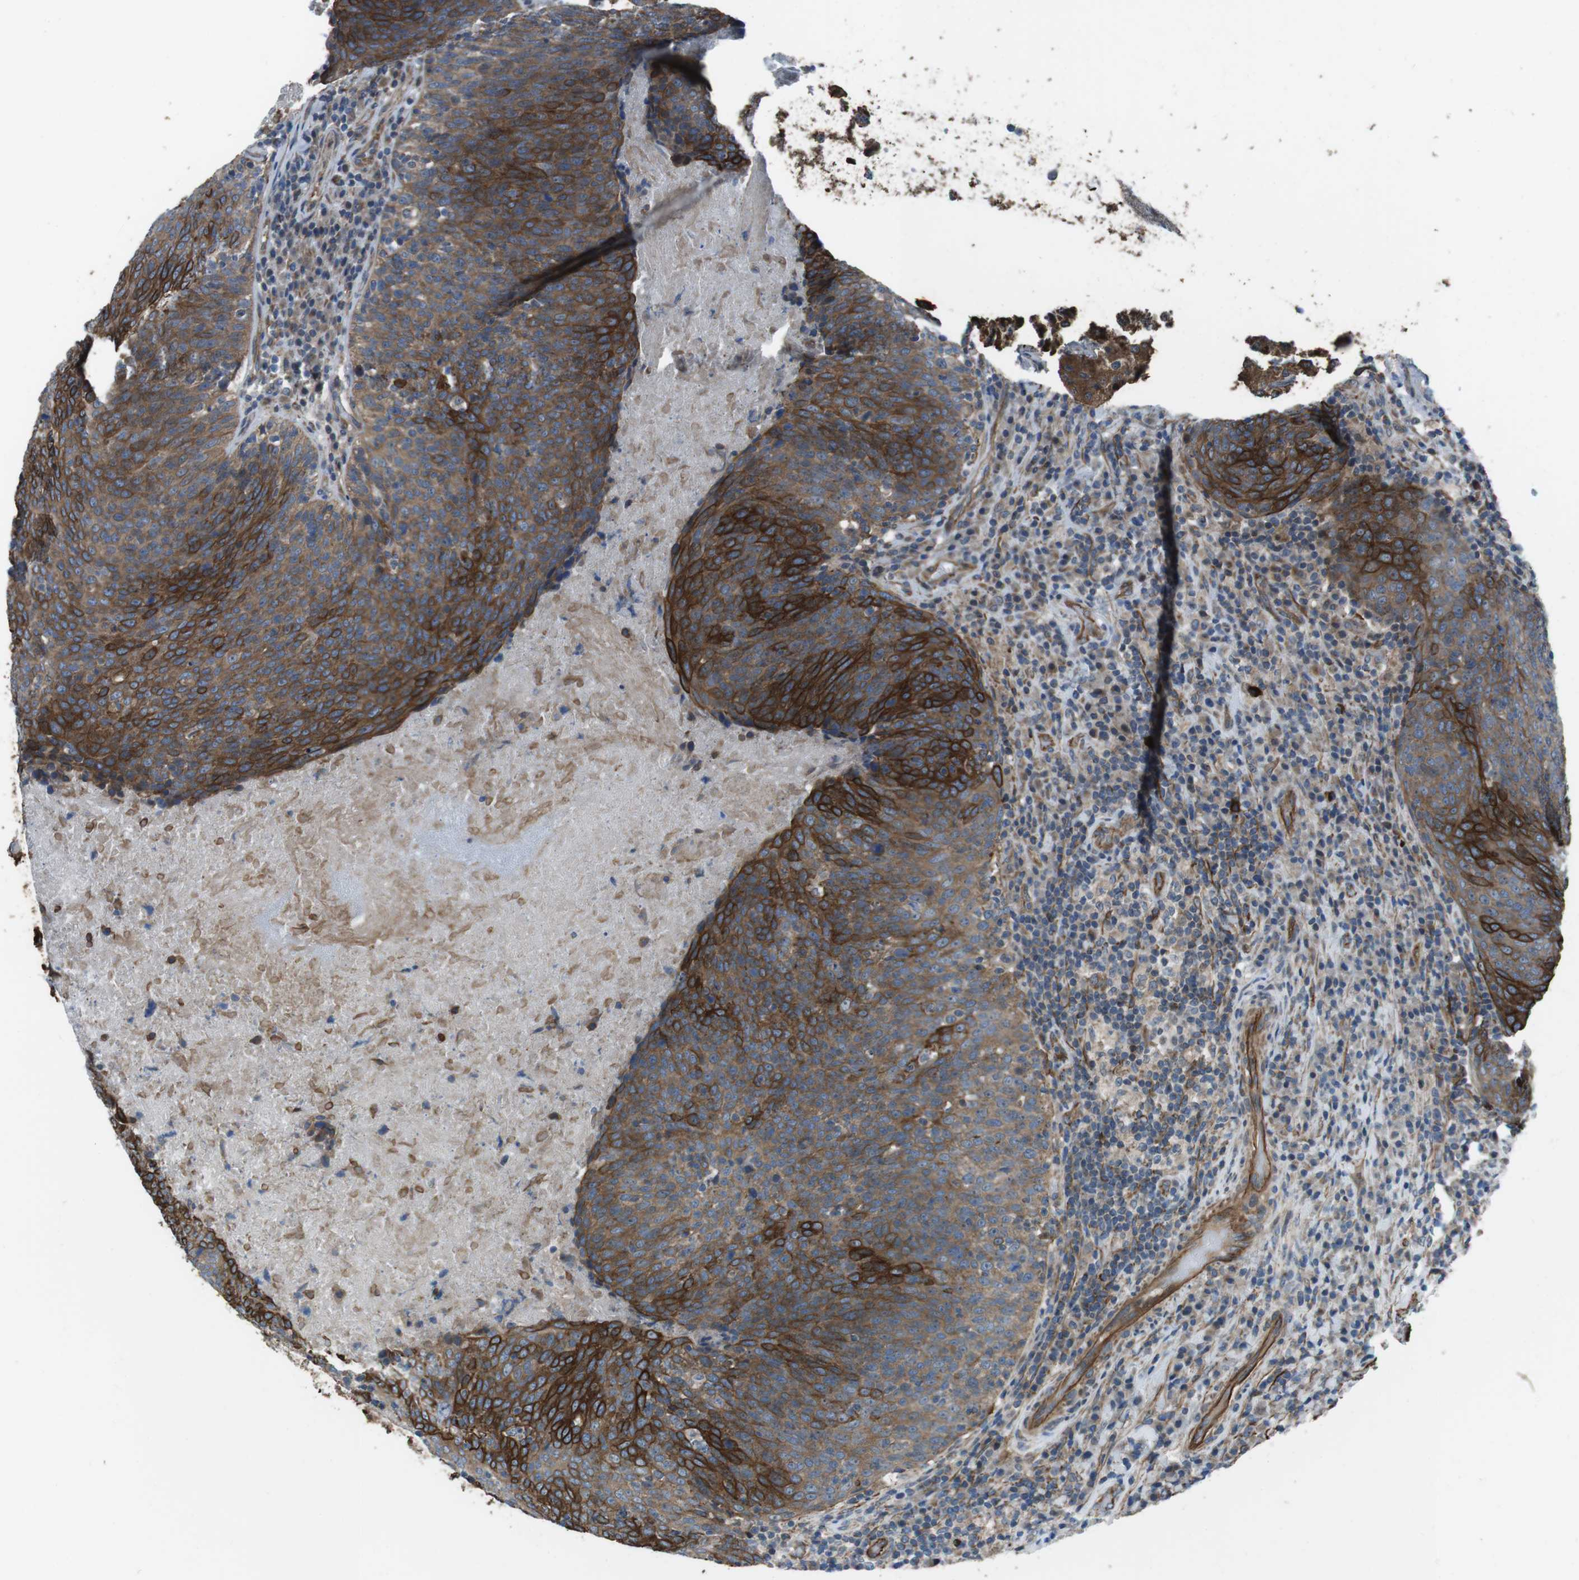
{"staining": {"intensity": "strong", "quantity": "25%-75%", "location": "cytoplasmic/membranous"}, "tissue": "head and neck cancer", "cell_type": "Tumor cells", "image_type": "cancer", "snomed": [{"axis": "morphology", "description": "Squamous cell carcinoma, NOS"}, {"axis": "morphology", "description": "Squamous cell carcinoma, metastatic, NOS"}, {"axis": "topography", "description": "Lymph node"}, {"axis": "topography", "description": "Head-Neck"}], "caption": "A high amount of strong cytoplasmic/membranous positivity is identified in approximately 25%-75% of tumor cells in head and neck cancer (metastatic squamous cell carcinoma) tissue.", "gene": "FAM174B", "patient": {"sex": "male", "age": 62}}